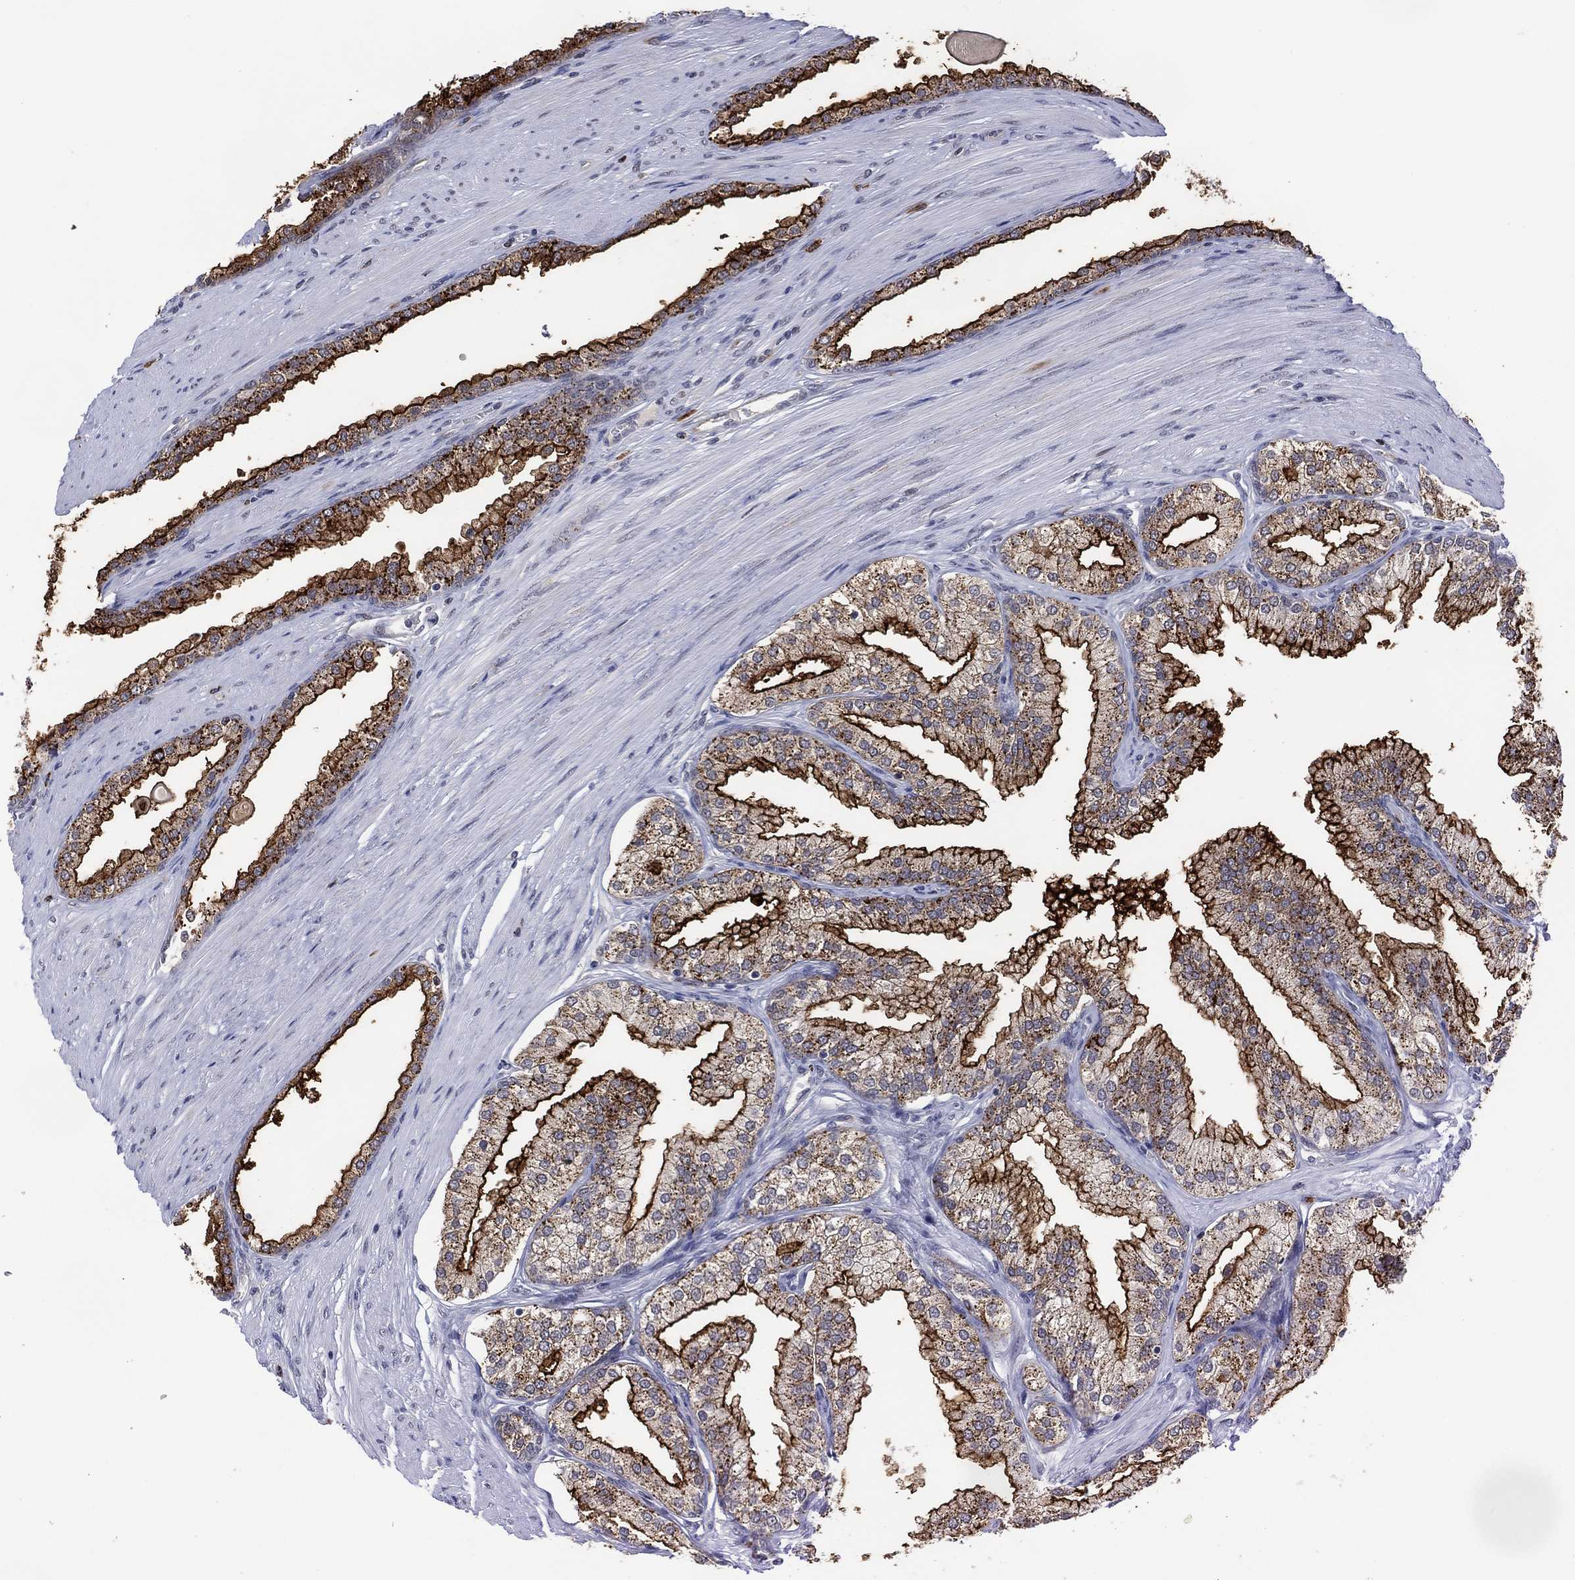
{"staining": {"intensity": "strong", "quantity": "<25%", "location": "cytoplasmic/membranous"}, "tissue": "prostate cancer", "cell_type": "Tumor cells", "image_type": "cancer", "snomed": [{"axis": "morphology", "description": "Adenocarcinoma, NOS"}, {"axis": "topography", "description": "Prostate"}], "caption": "DAB (3,3'-diaminobenzidine) immunohistochemical staining of human adenocarcinoma (prostate) displays strong cytoplasmic/membranous protein staining in approximately <25% of tumor cells.", "gene": "DPP4", "patient": {"sex": "male", "age": 67}}